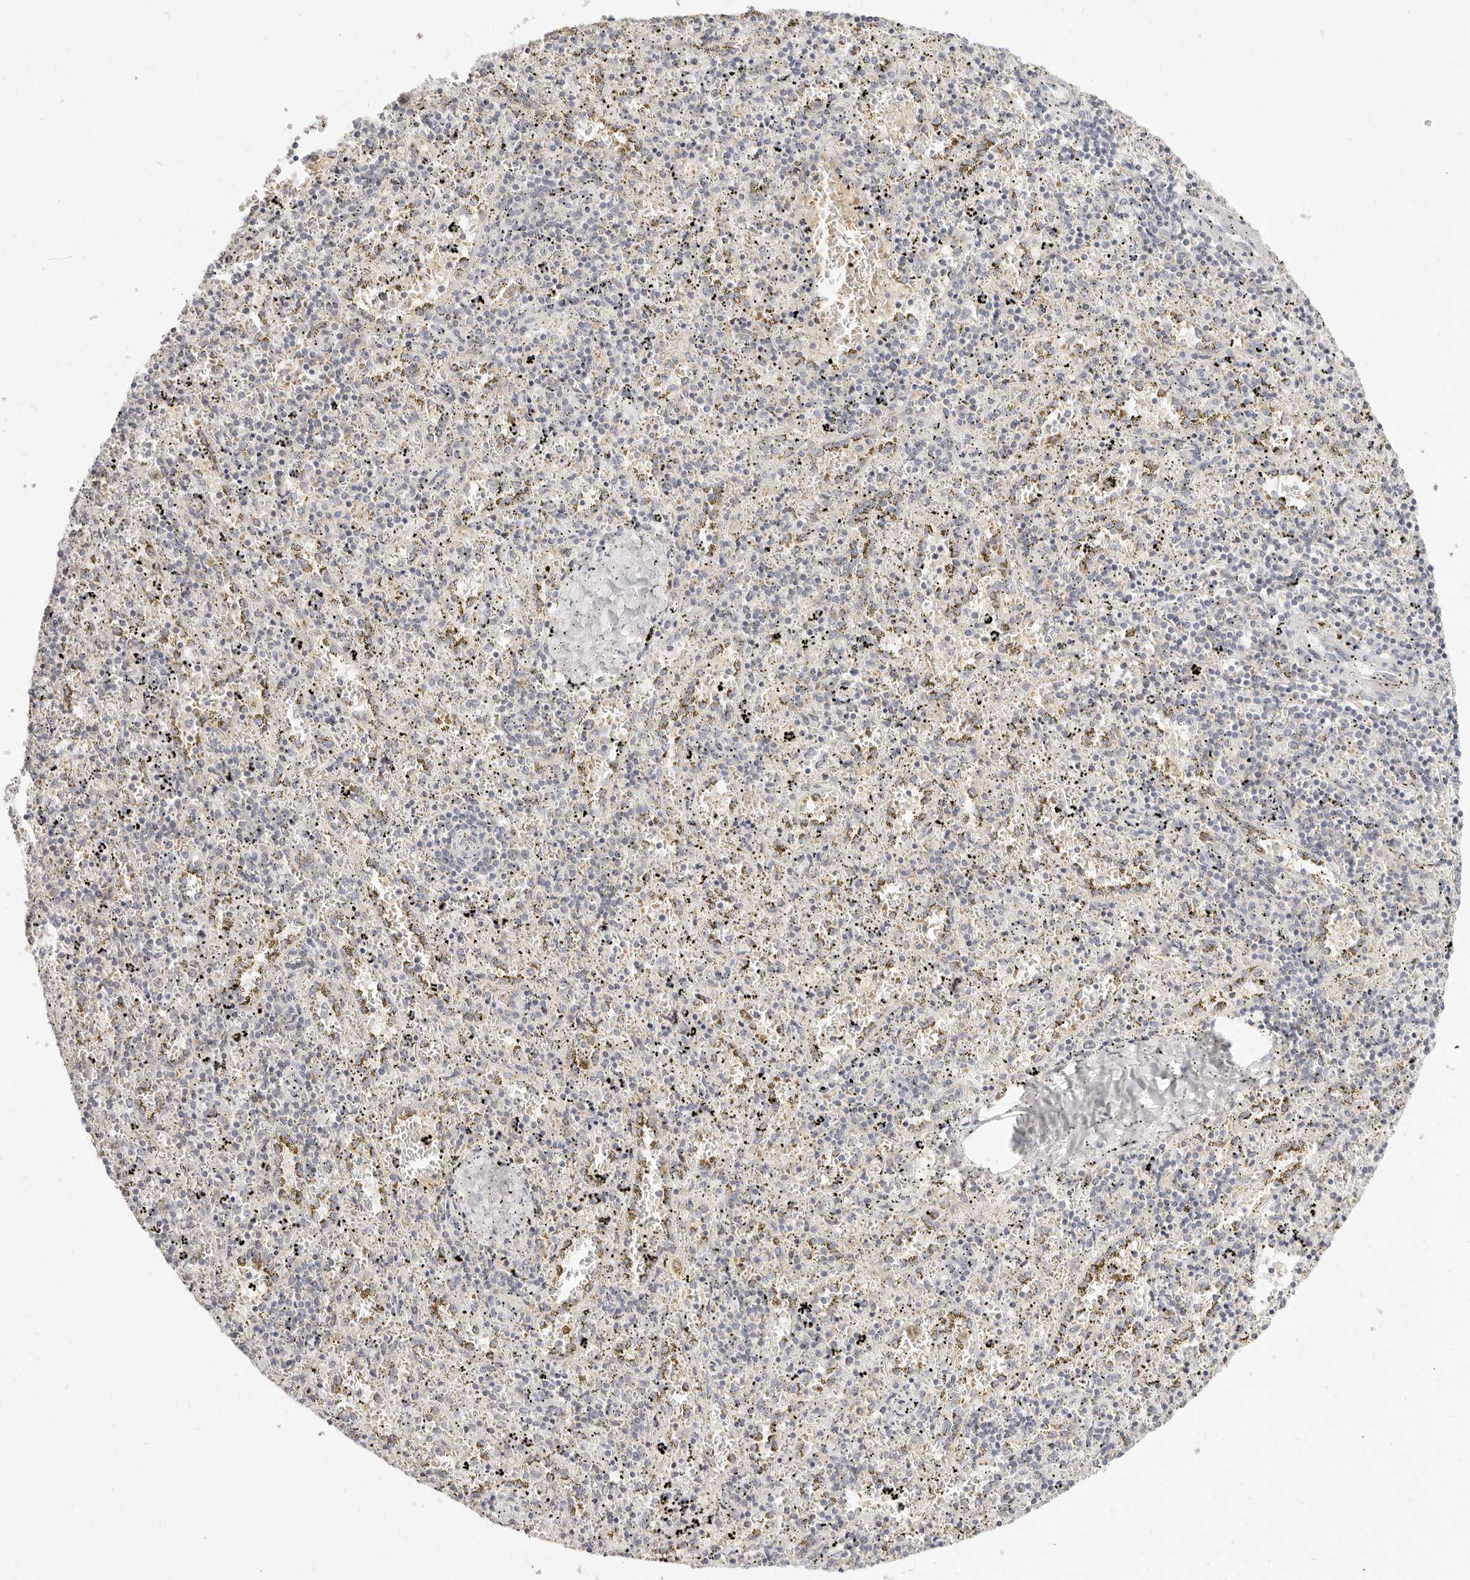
{"staining": {"intensity": "negative", "quantity": "none", "location": "none"}, "tissue": "spleen", "cell_type": "Cells in red pulp", "image_type": "normal", "snomed": [{"axis": "morphology", "description": "Normal tissue, NOS"}, {"axis": "topography", "description": "Spleen"}], "caption": "Image shows no protein staining in cells in red pulp of normal spleen.", "gene": "LTB4R2", "patient": {"sex": "male", "age": 11}}